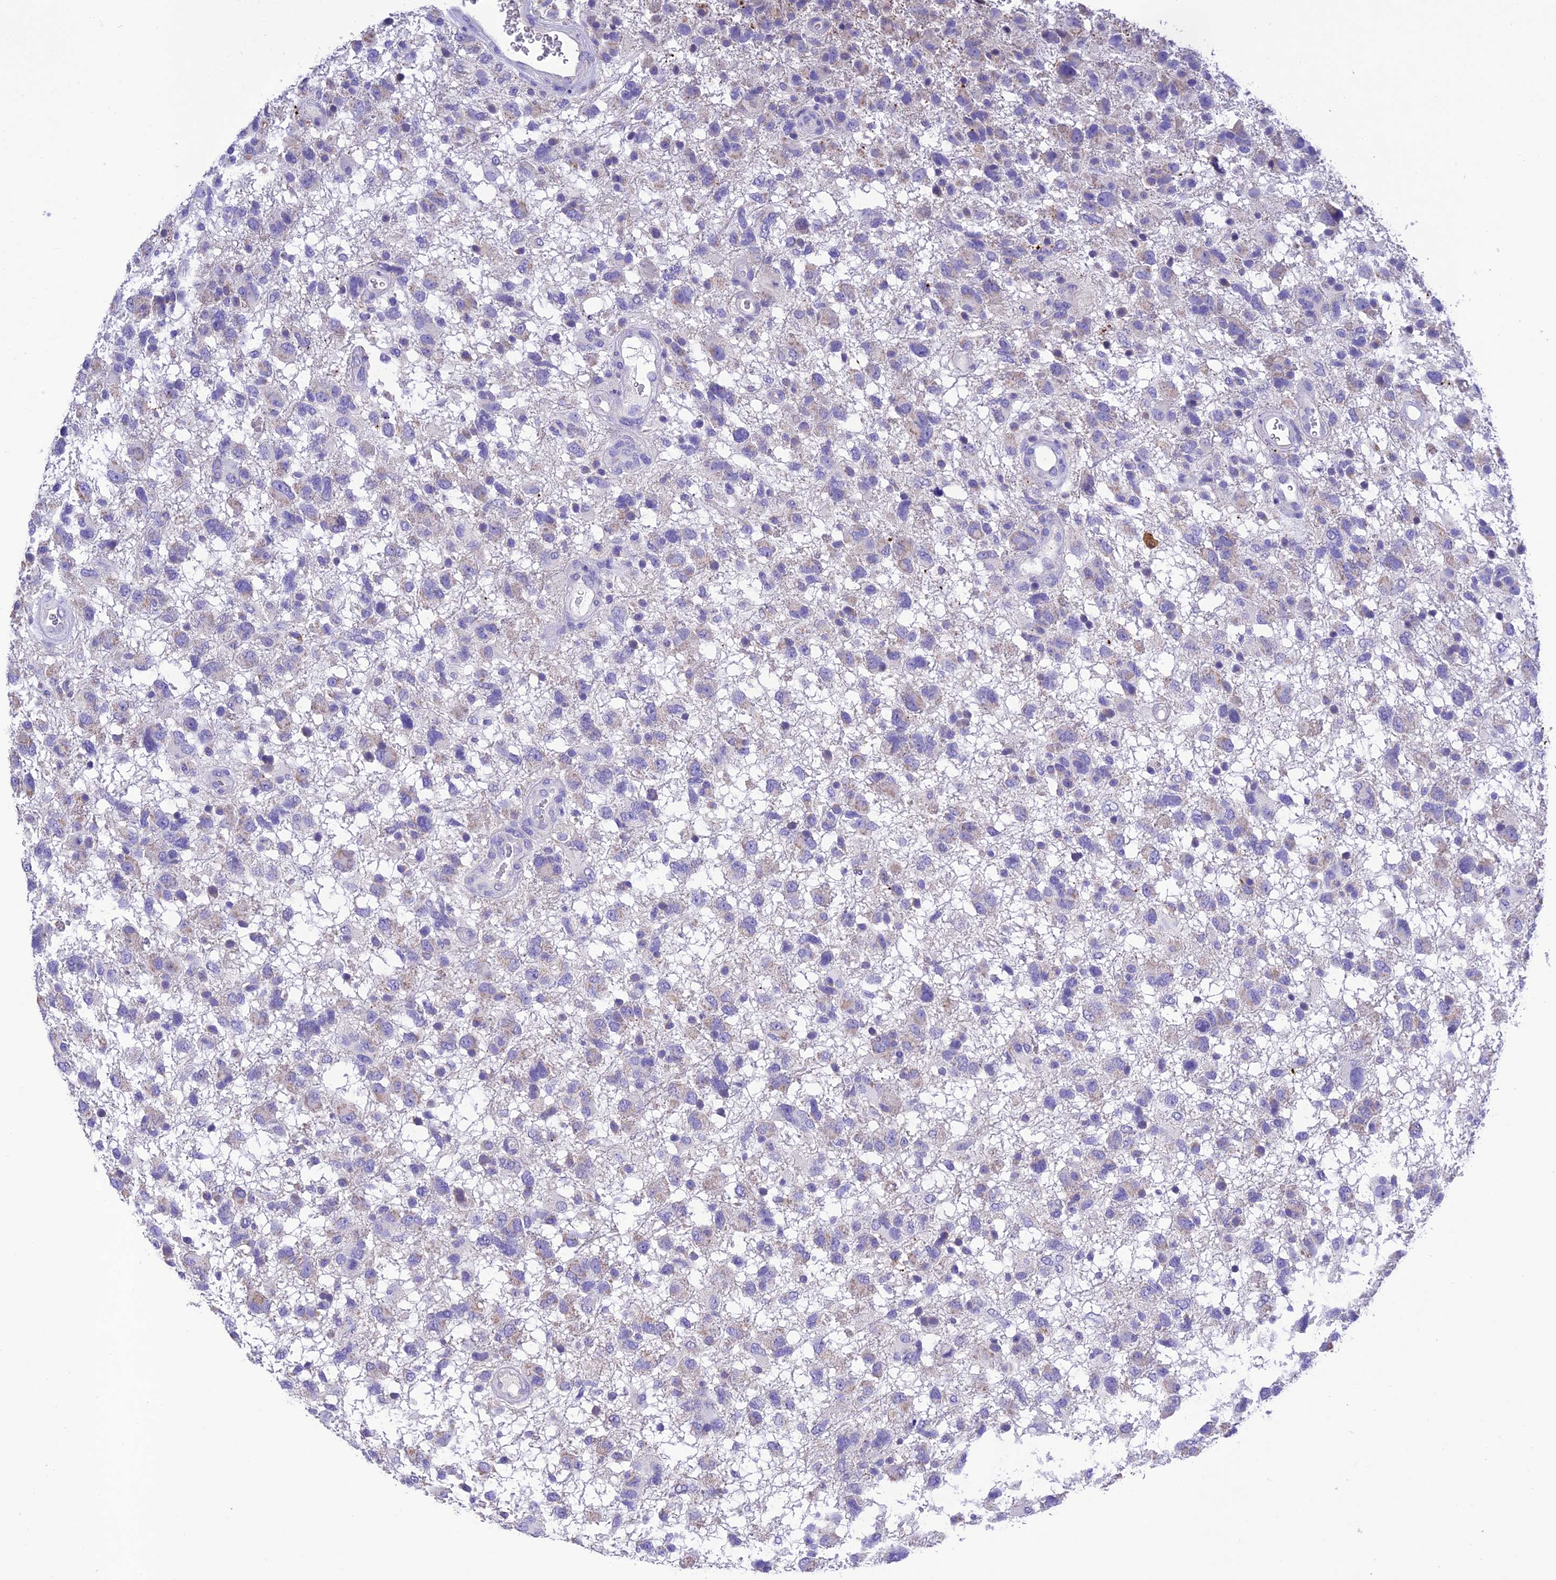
{"staining": {"intensity": "negative", "quantity": "none", "location": "none"}, "tissue": "glioma", "cell_type": "Tumor cells", "image_type": "cancer", "snomed": [{"axis": "morphology", "description": "Glioma, malignant, High grade"}, {"axis": "topography", "description": "Brain"}], "caption": "This is an immunohistochemistry (IHC) image of human high-grade glioma (malignant). There is no expression in tumor cells.", "gene": "MS4A5", "patient": {"sex": "male", "age": 61}}